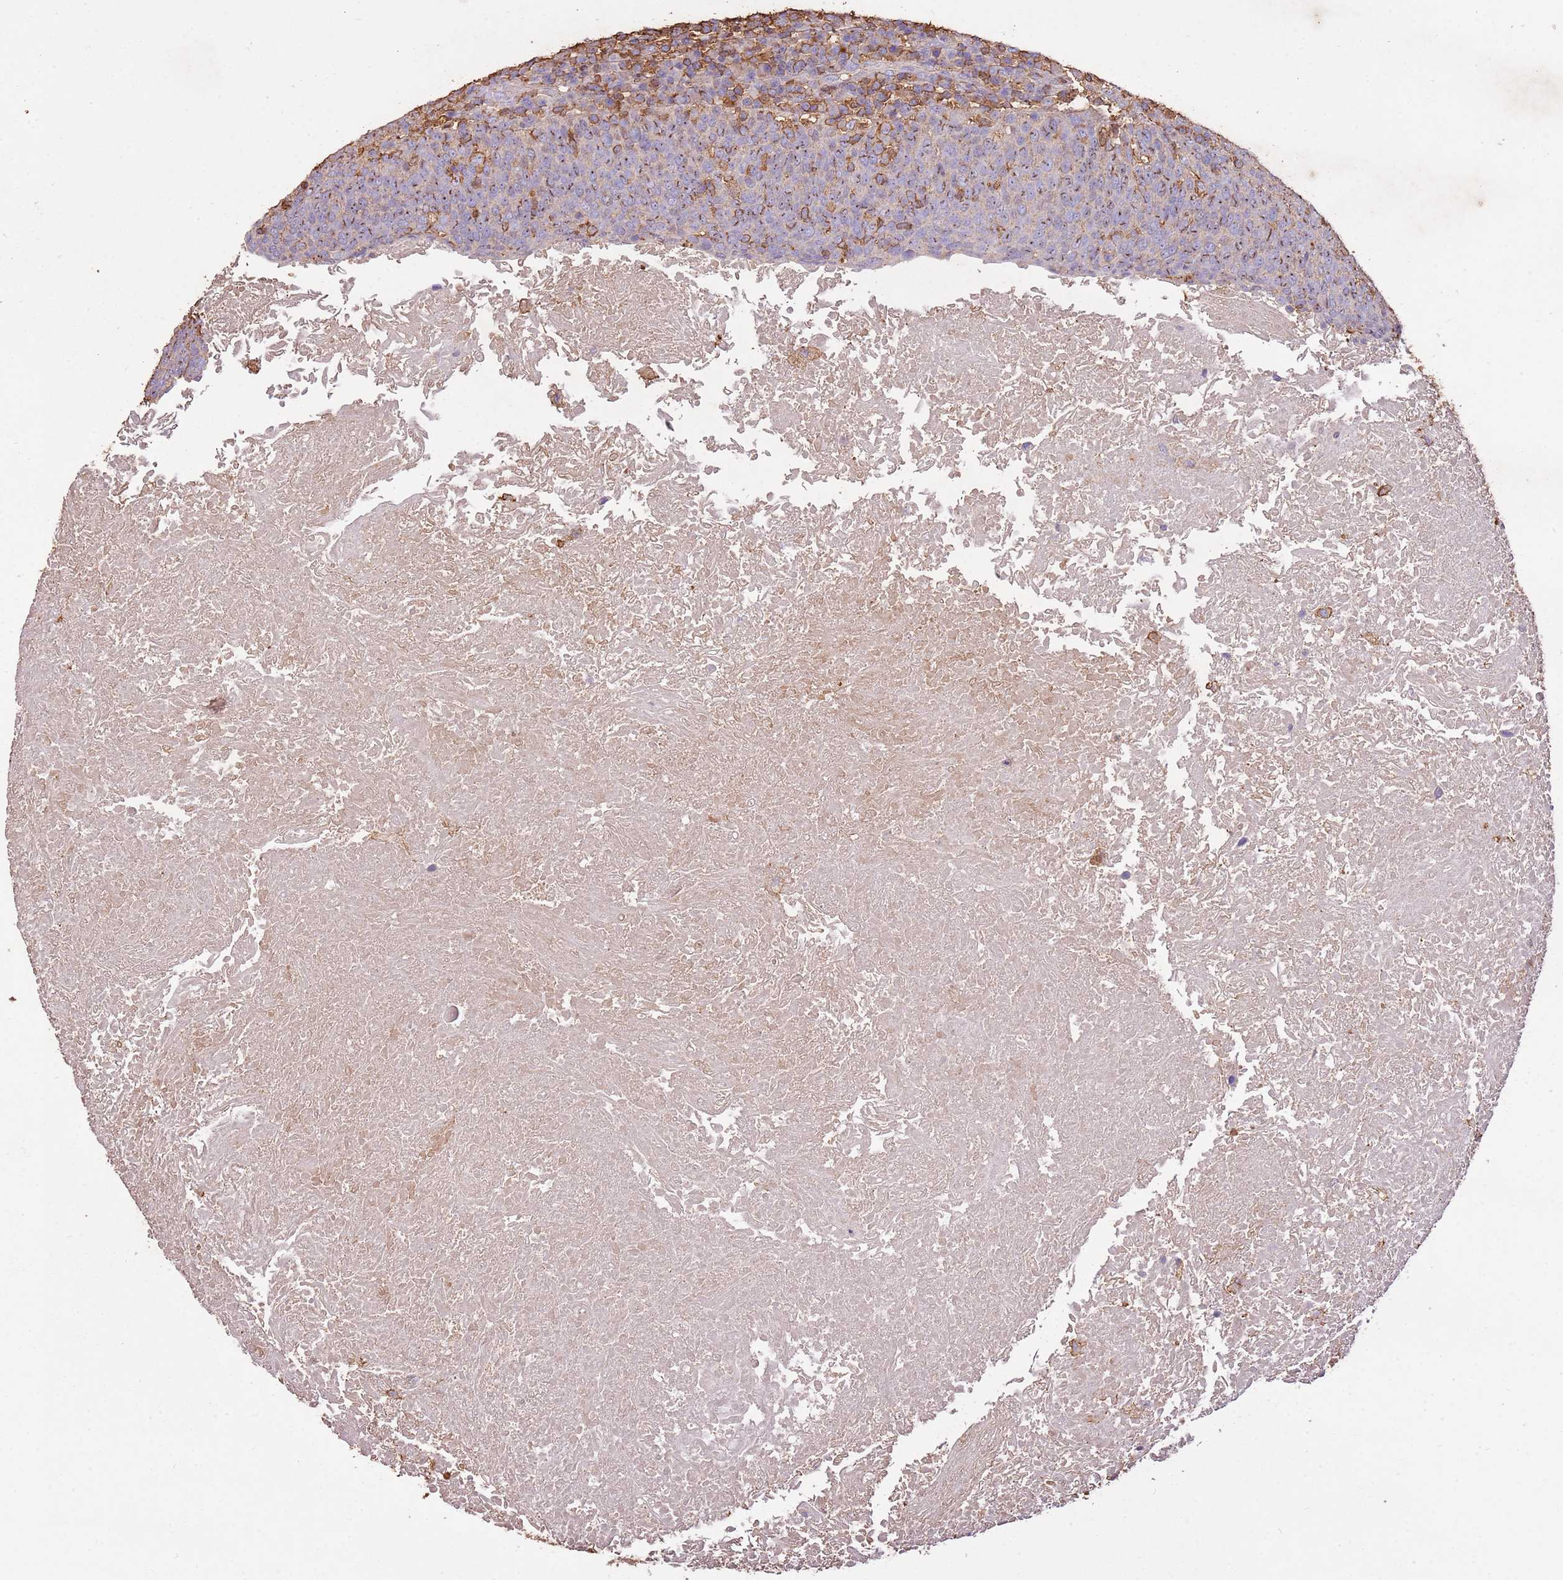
{"staining": {"intensity": "negative", "quantity": "none", "location": "none"}, "tissue": "head and neck cancer", "cell_type": "Tumor cells", "image_type": "cancer", "snomed": [{"axis": "morphology", "description": "Squamous cell carcinoma, NOS"}, {"axis": "morphology", "description": "Squamous cell carcinoma, metastatic, NOS"}, {"axis": "topography", "description": "Lymph node"}, {"axis": "topography", "description": "Head-Neck"}], "caption": "DAB (3,3'-diaminobenzidine) immunohistochemical staining of head and neck cancer (metastatic squamous cell carcinoma) reveals no significant positivity in tumor cells.", "gene": "ARL10", "patient": {"sex": "male", "age": 62}}